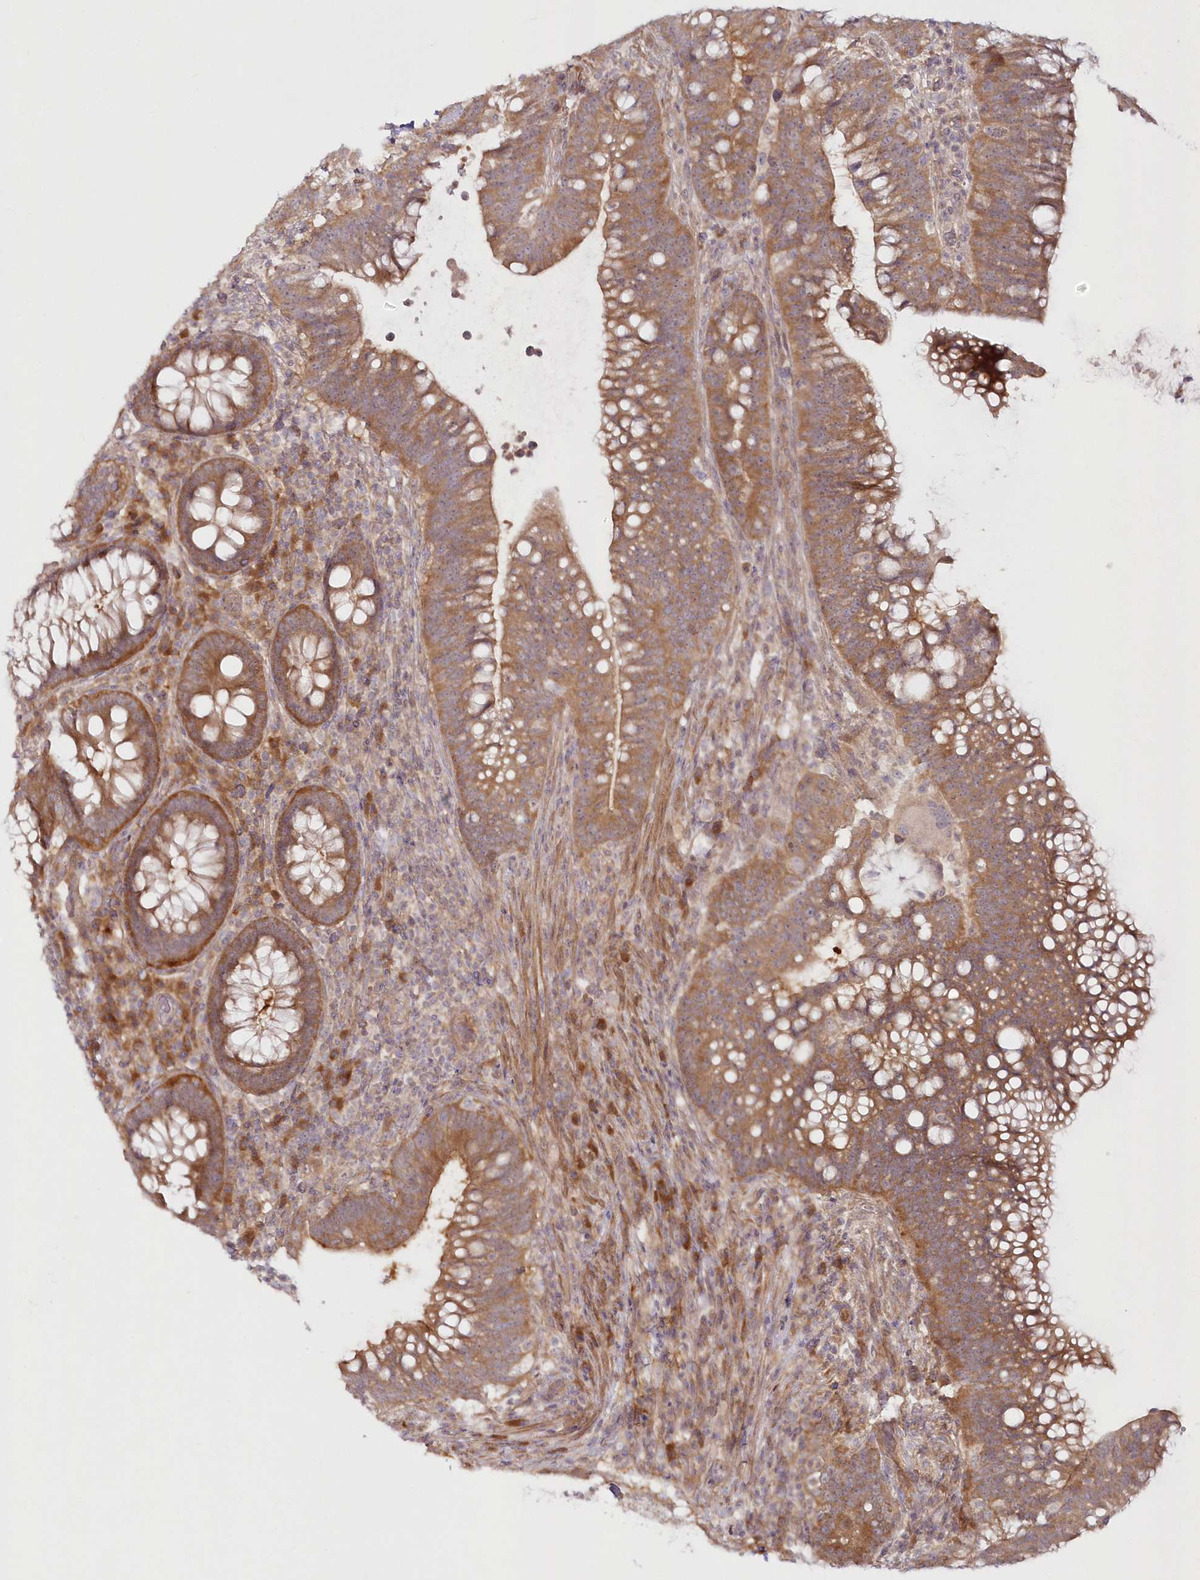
{"staining": {"intensity": "moderate", "quantity": ">75%", "location": "cytoplasmic/membranous"}, "tissue": "colorectal cancer", "cell_type": "Tumor cells", "image_type": "cancer", "snomed": [{"axis": "morphology", "description": "Adenocarcinoma, NOS"}, {"axis": "topography", "description": "Colon"}], "caption": "Approximately >75% of tumor cells in colorectal cancer (adenocarcinoma) exhibit moderate cytoplasmic/membranous protein positivity as visualized by brown immunohistochemical staining.", "gene": "IPMK", "patient": {"sex": "female", "age": 66}}